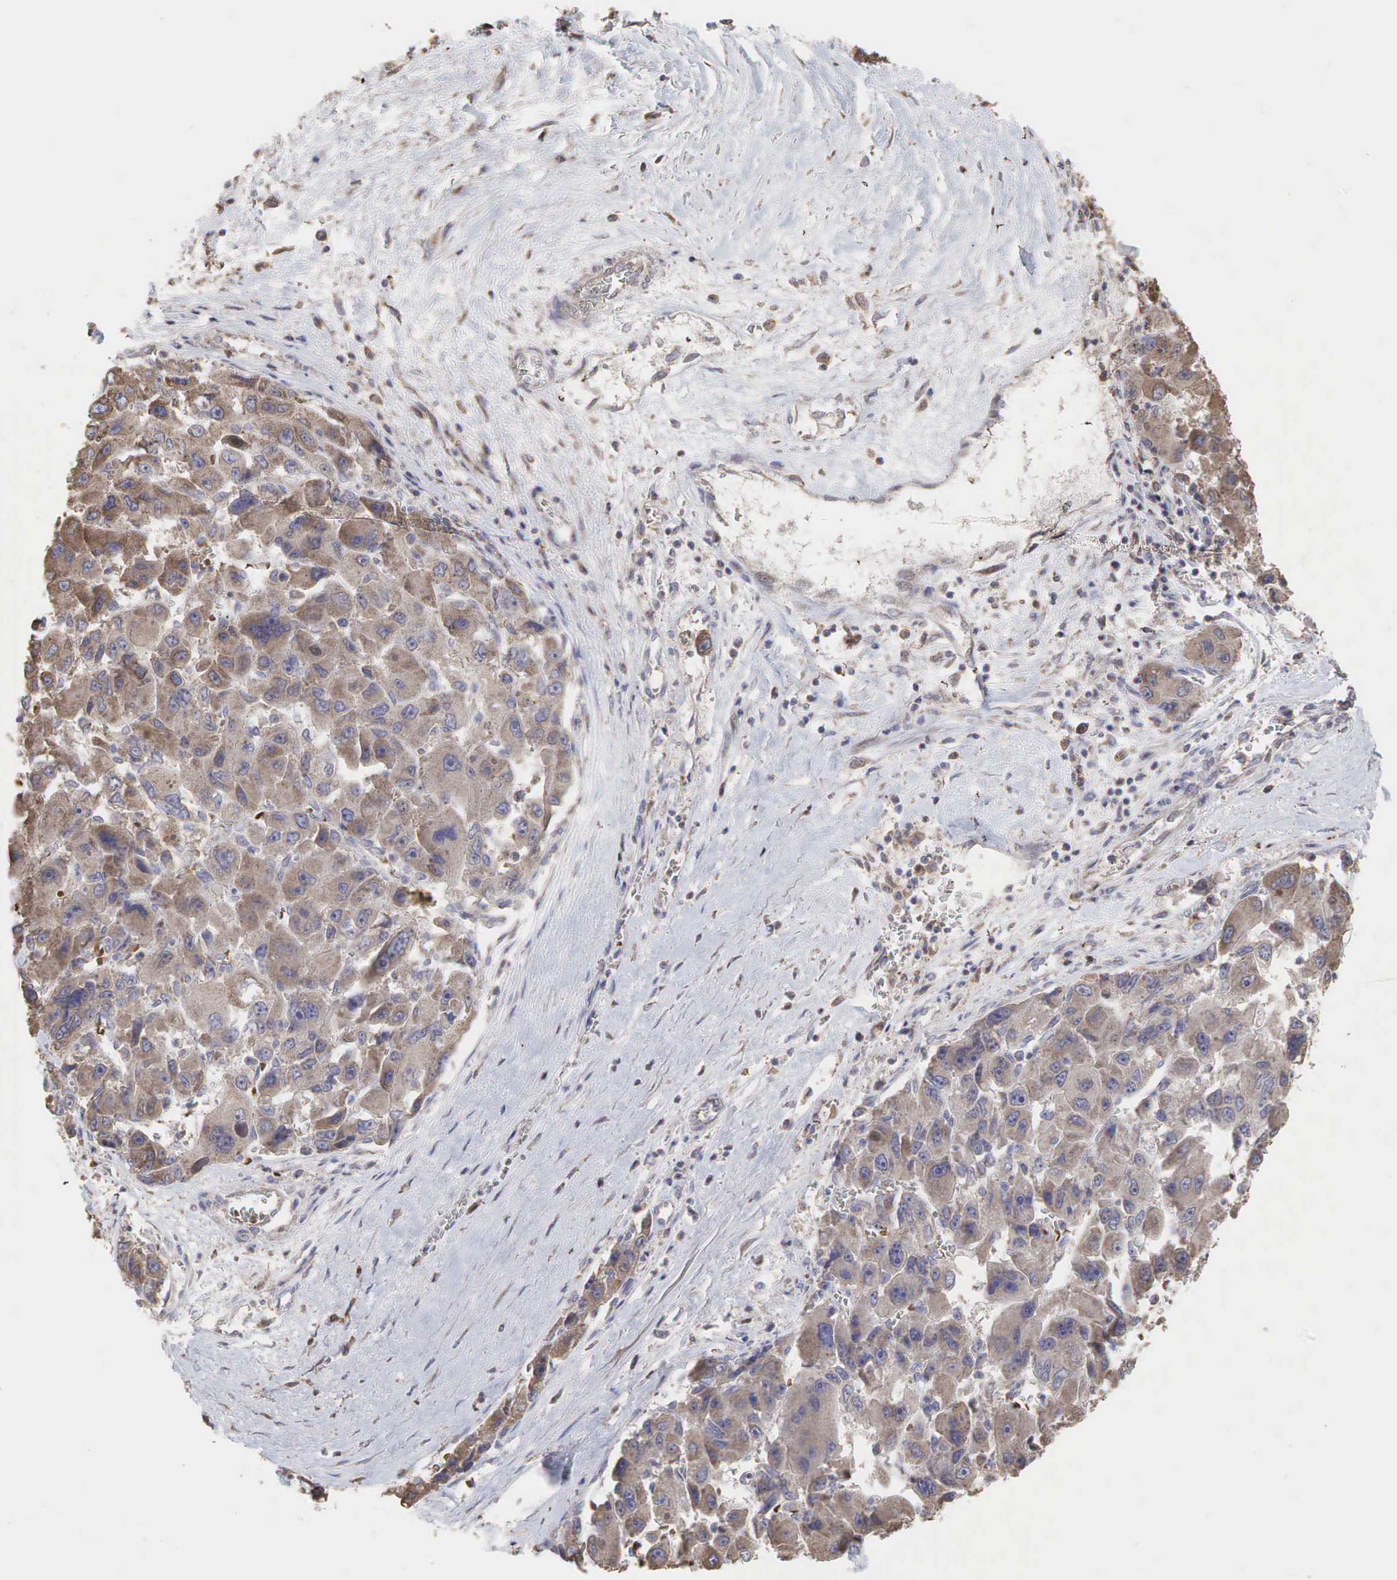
{"staining": {"intensity": "weak", "quantity": ">75%", "location": "cytoplasmic/membranous"}, "tissue": "liver cancer", "cell_type": "Tumor cells", "image_type": "cancer", "snomed": [{"axis": "morphology", "description": "Carcinoma, Hepatocellular, NOS"}, {"axis": "topography", "description": "Liver"}], "caption": "Hepatocellular carcinoma (liver) was stained to show a protein in brown. There is low levels of weak cytoplasmic/membranous staining in about >75% of tumor cells. (IHC, brightfield microscopy, high magnification).", "gene": "PABPC5", "patient": {"sex": "male", "age": 64}}